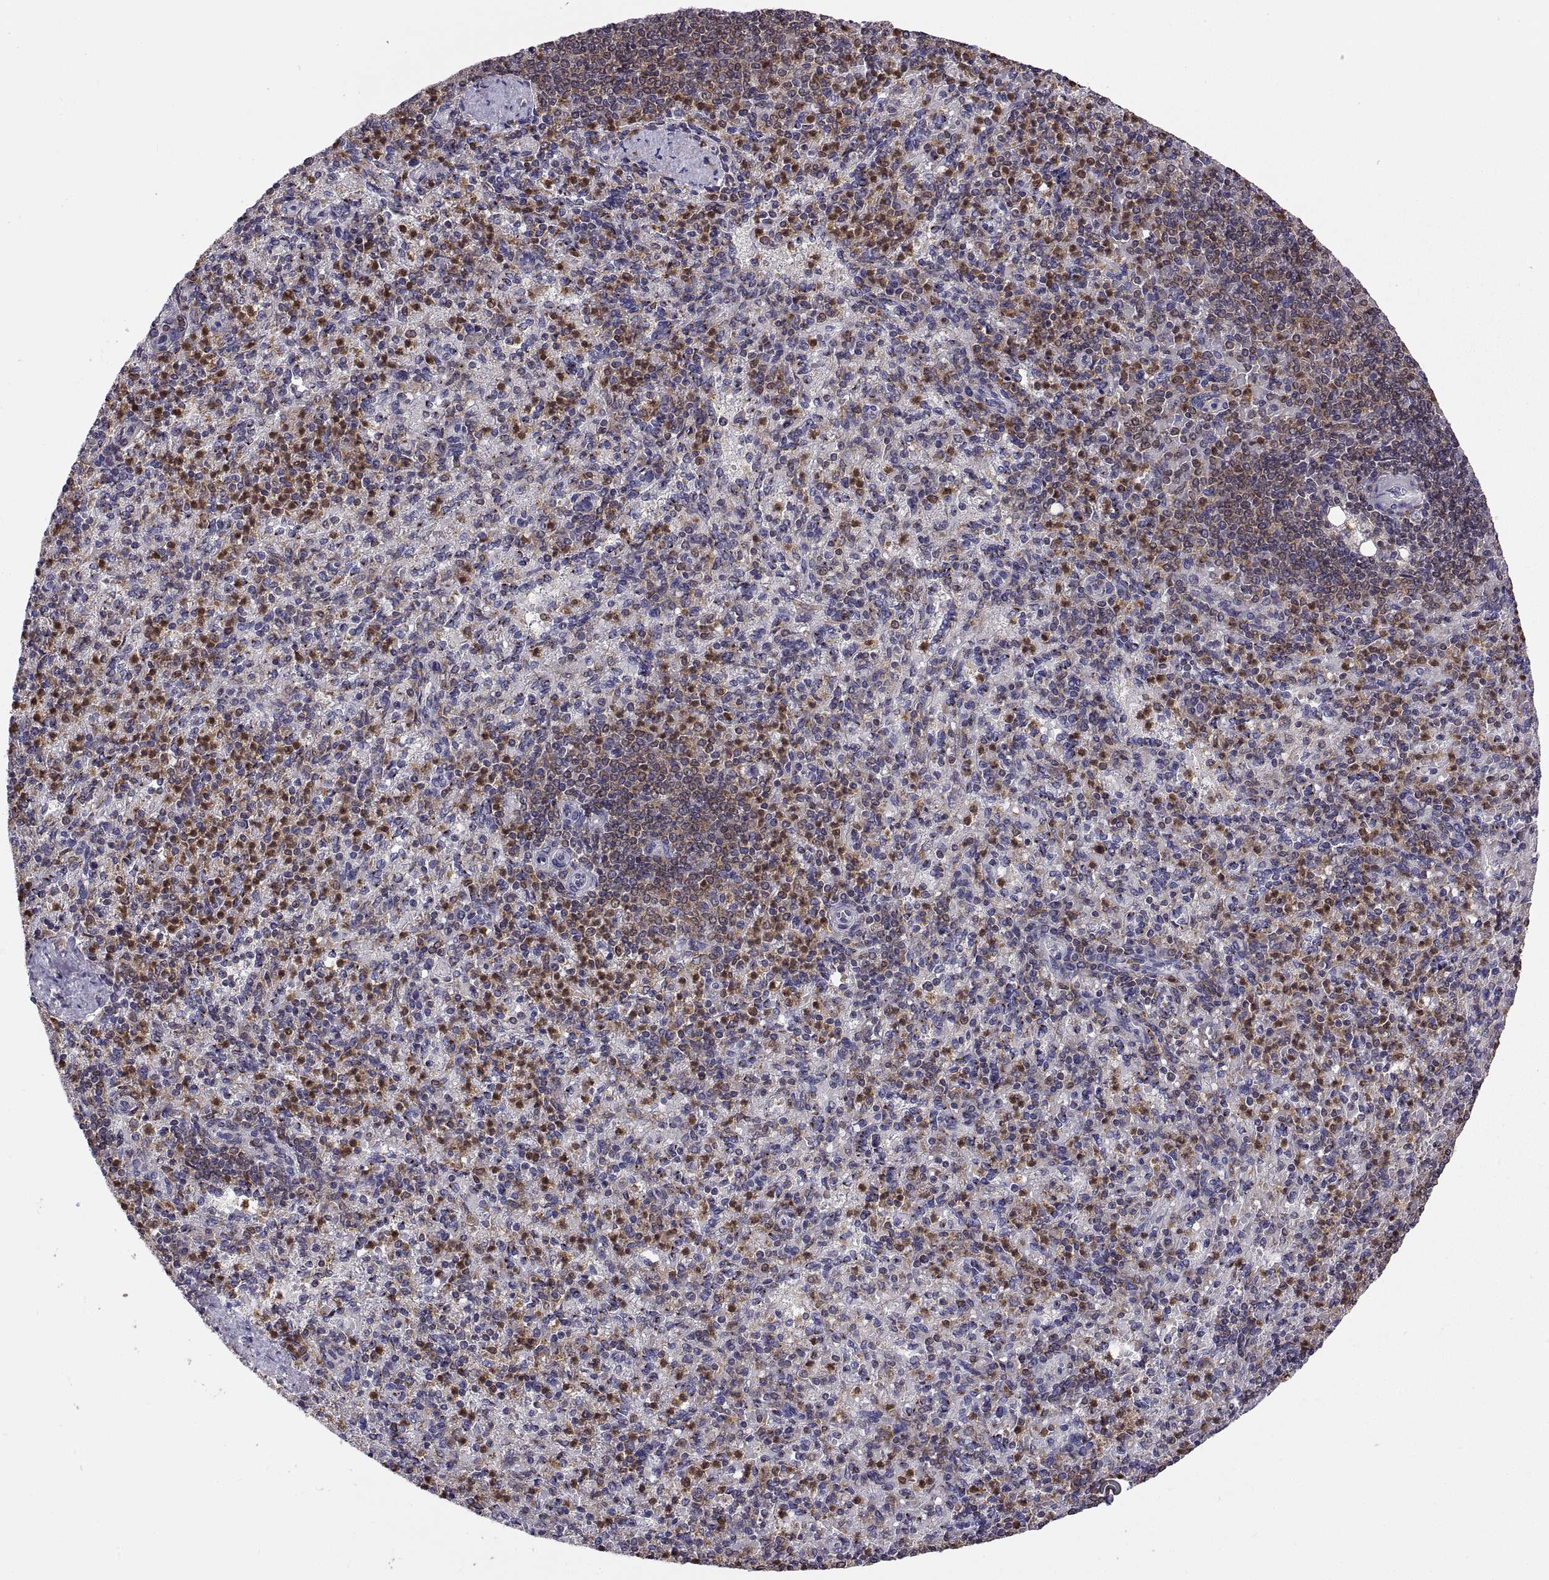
{"staining": {"intensity": "strong", "quantity": "25%-75%", "location": "cytoplasmic/membranous"}, "tissue": "spleen", "cell_type": "Cells in red pulp", "image_type": "normal", "snomed": [{"axis": "morphology", "description": "Normal tissue, NOS"}, {"axis": "topography", "description": "Spleen"}], "caption": "The immunohistochemical stain highlights strong cytoplasmic/membranous staining in cells in red pulp of benign spleen.", "gene": "ACAP1", "patient": {"sex": "female", "age": 74}}